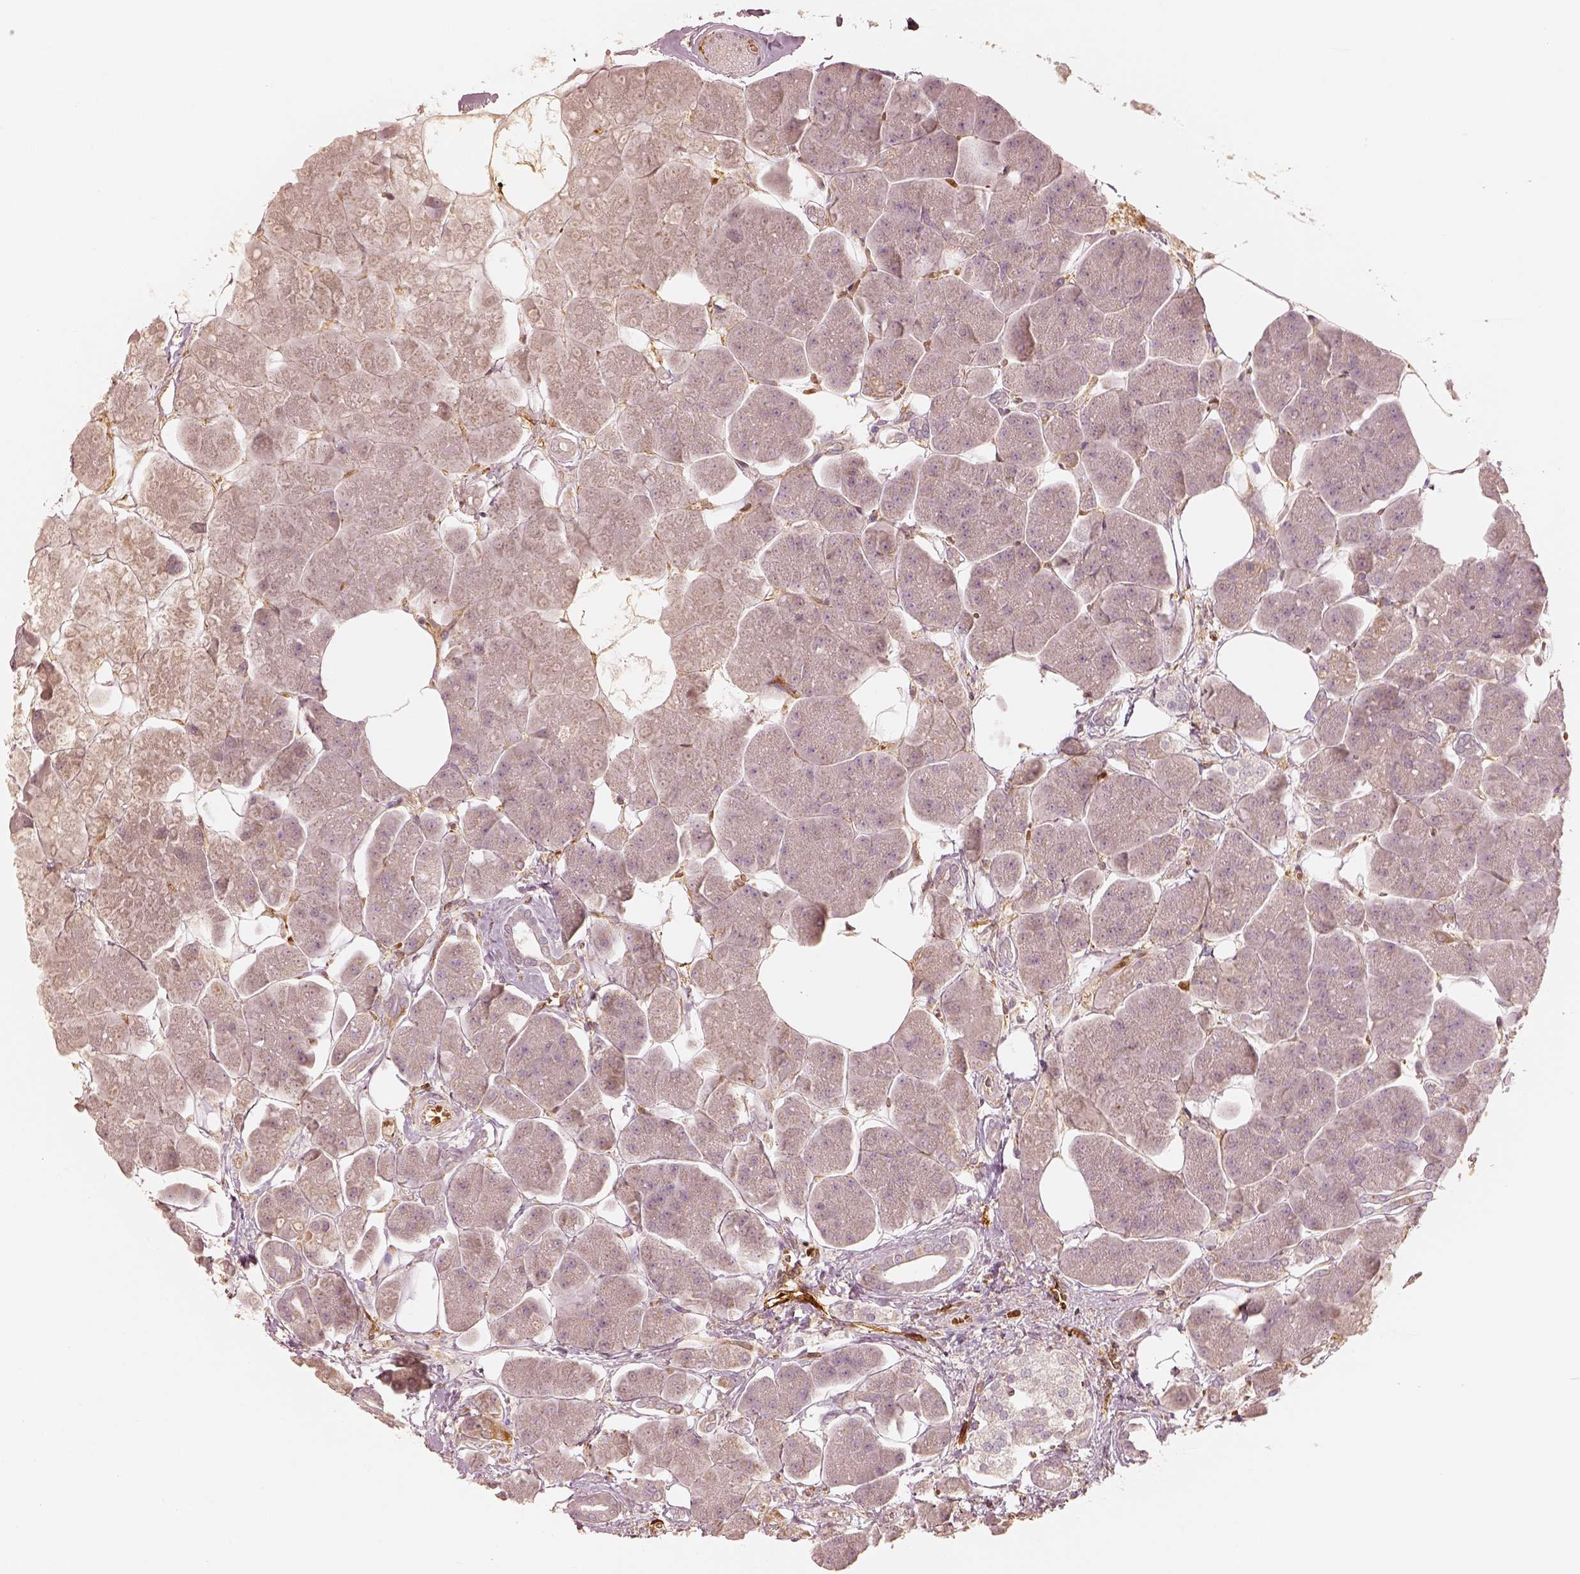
{"staining": {"intensity": "moderate", "quantity": "<25%", "location": "cytoplasmic/membranous"}, "tissue": "pancreas", "cell_type": "Exocrine glandular cells", "image_type": "normal", "snomed": [{"axis": "morphology", "description": "Normal tissue, NOS"}, {"axis": "topography", "description": "Adipose tissue"}, {"axis": "topography", "description": "Pancreas"}, {"axis": "topography", "description": "Peripheral nerve tissue"}], "caption": "About <25% of exocrine glandular cells in benign human pancreas display moderate cytoplasmic/membranous protein staining as visualized by brown immunohistochemical staining.", "gene": "FSCN1", "patient": {"sex": "female", "age": 58}}